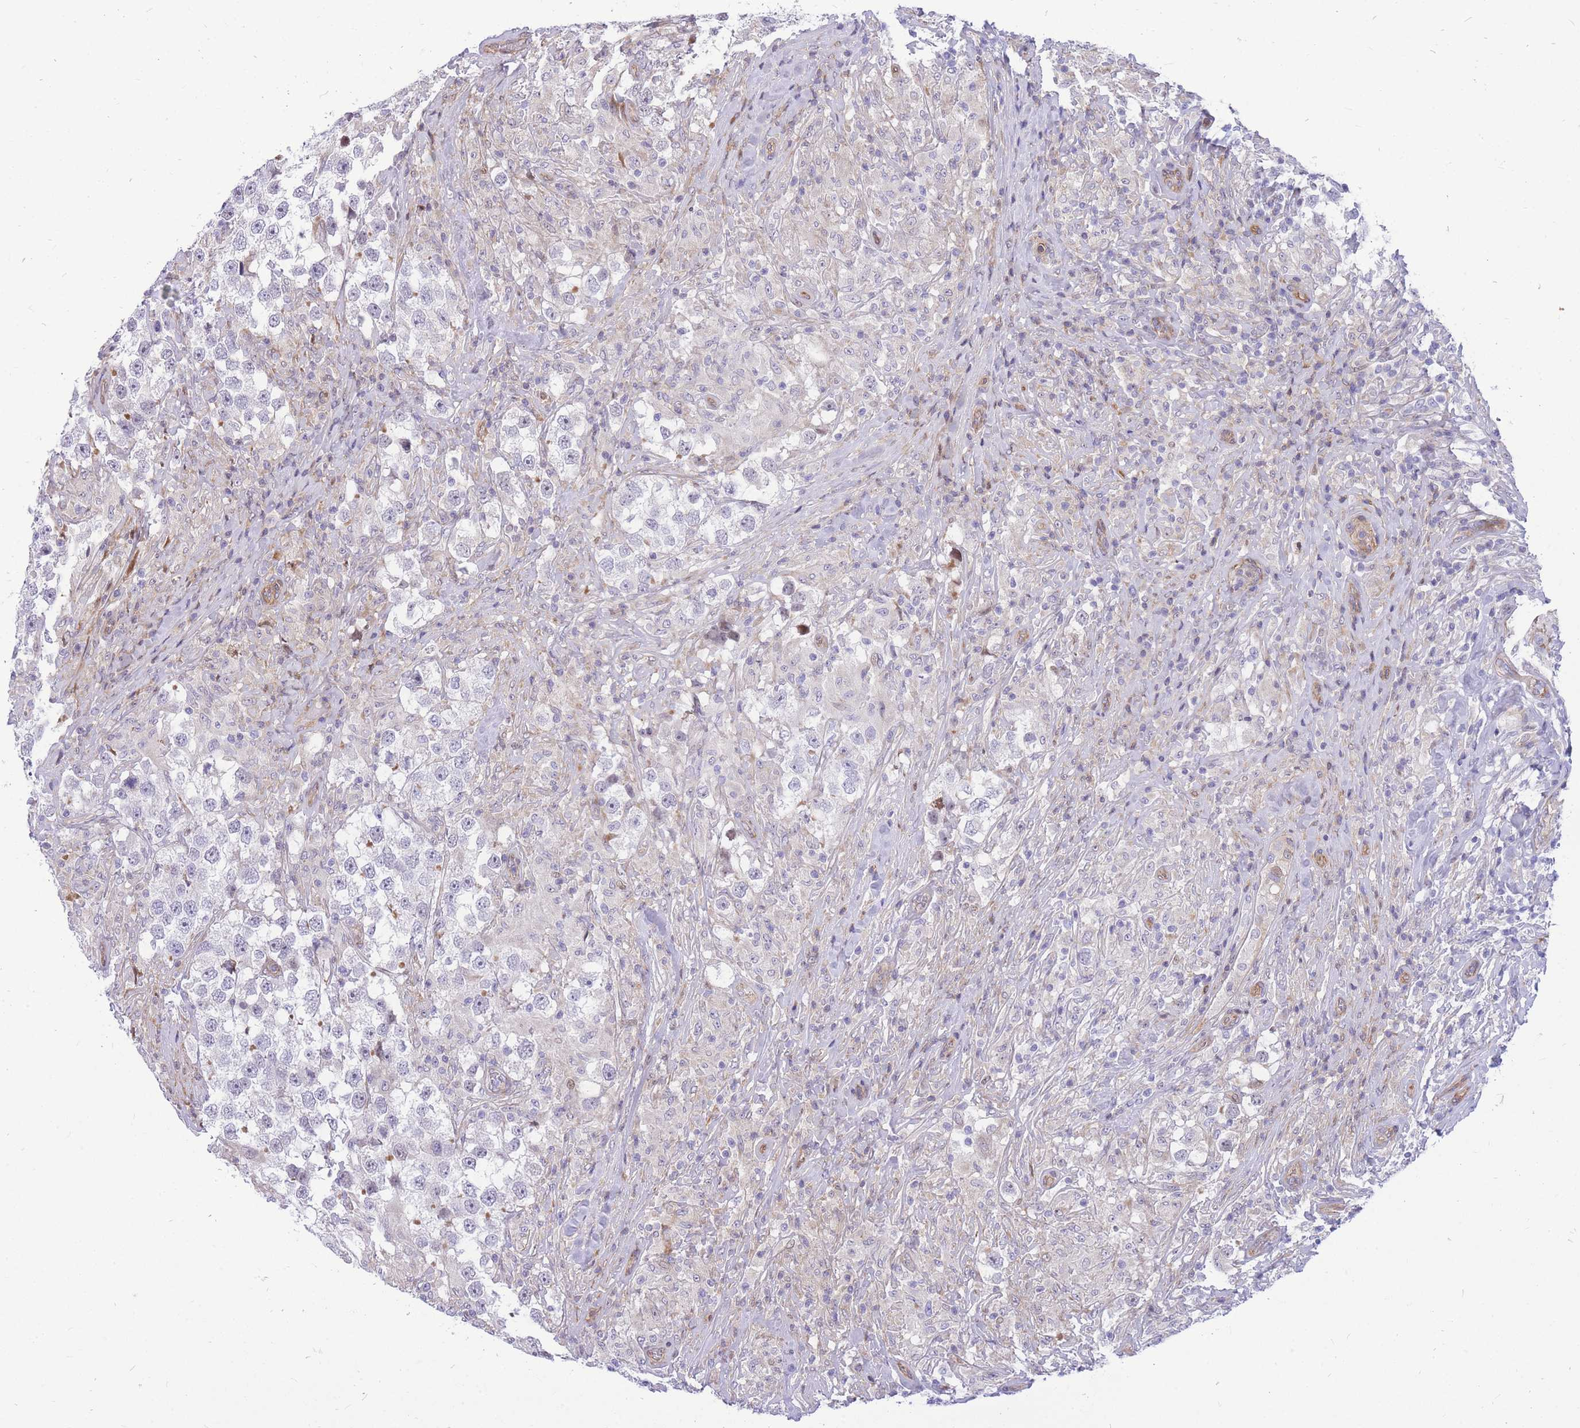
{"staining": {"intensity": "negative", "quantity": "none", "location": "none"}, "tissue": "testis cancer", "cell_type": "Tumor cells", "image_type": "cancer", "snomed": [{"axis": "morphology", "description": "Seminoma, NOS"}, {"axis": "topography", "description": "Testis"}], "caption": "A photomicrograph of testis cancer (seminoma) stained for a protein reveals no brown staining in tumor cells. (DAB (3,3'-diaminobenzidine) immunohistochemistry, high magnification).", "gene": "S100PBP", "patient": {"sex": "male", "age": 46}}